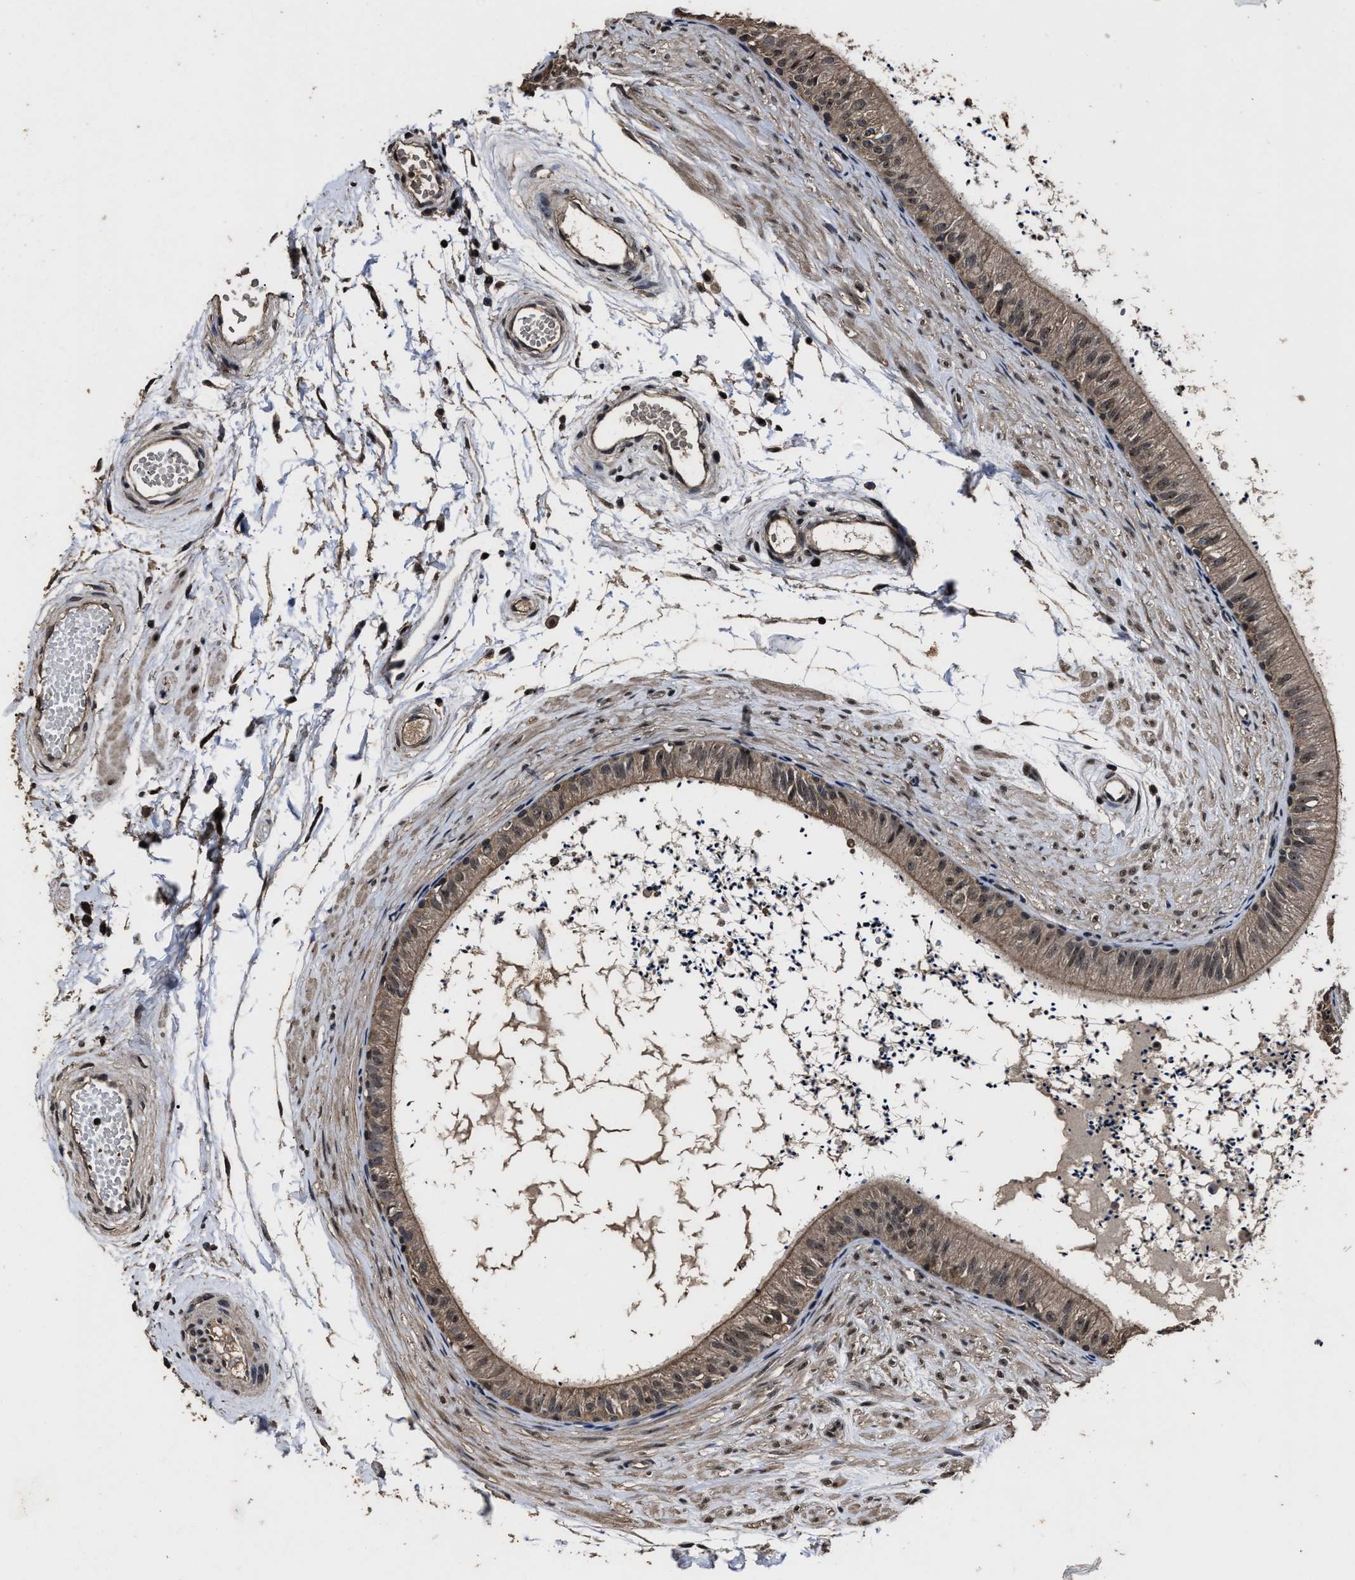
{"staining": {"intensity": "weak", "quantity": ">75%", "location": "cytoplasmic/membranous,nuclear"}, "tissue": "epididymis", "cell_type": "Glandular cells", "image_type": "normal", "snomed": [{"axis": "morphology", "description": "Normal tissue, NOS"}, {"axis": "topography", "description": "Epididymis"}], "caption": "Glandular cells reveal low levels of weak cytoplasmic/membranous,nuclear positivity in about >75% of cells in normal human epididymis. (DAB = brown stain, brightfield microscopy at high magnification).", "gene": "RSBN1L", "patient": {"sex": "male", "age": 56}}